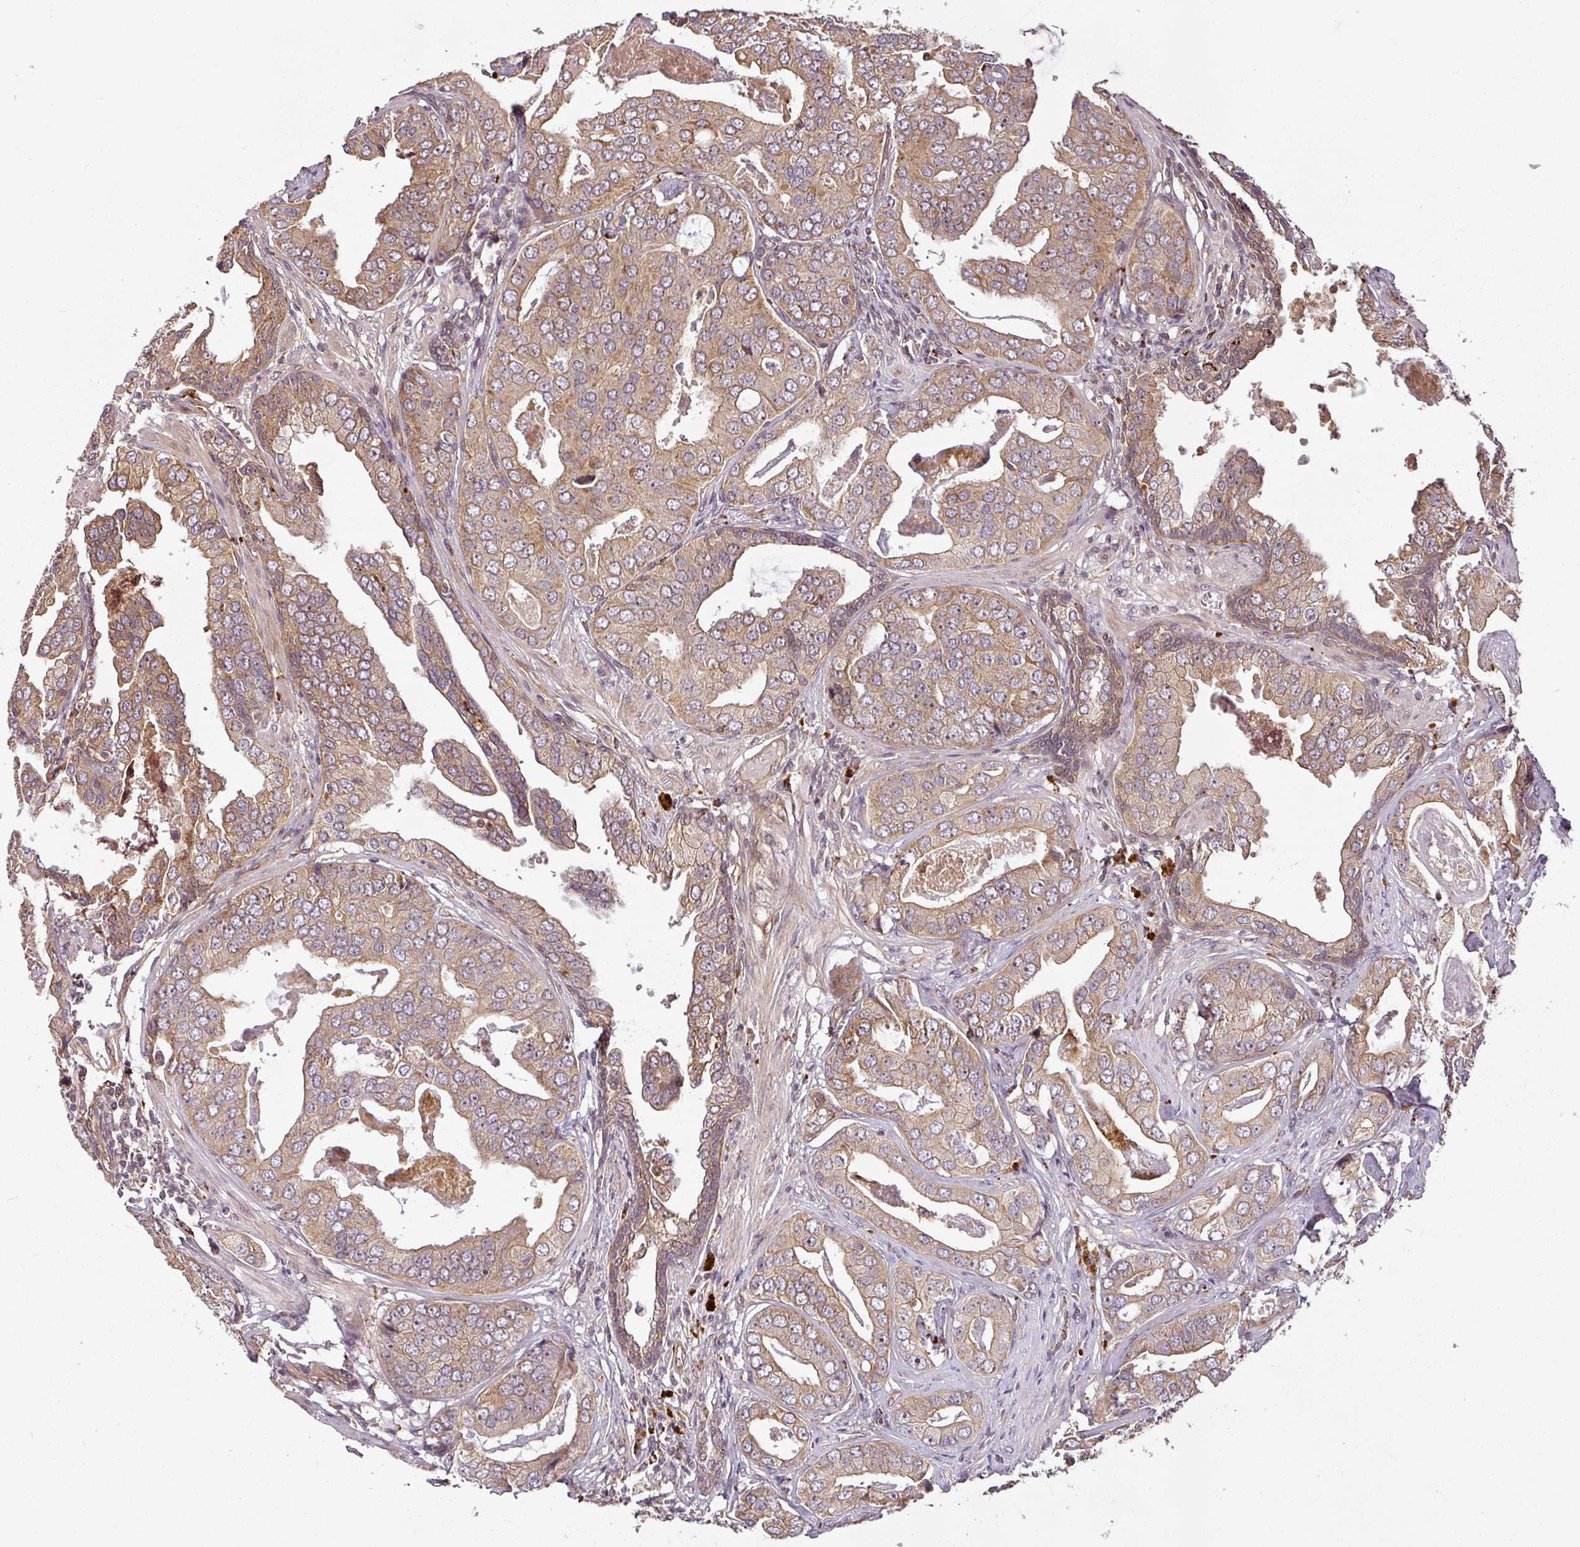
{"staining": {"intensity": "moderate", "quantity": ">75%", "location": "cytoplasmic/membranous"}, "tissue": "prostate cancer", "cell_type": "Tumor cells", "image_type": "cancer", "snomed": [{"axis": "morphology", "description": "Adenocarcinoma, High grade"}, {"axis": "topography", "description": "Prostate"}], "caption": "Protein staining shows moderate cytoplasmic/membranous positivity in approximately >75% of tumor cells in prostate cancer.", "gene": "DIMT1", "patient": {"sex": "male", "age": 71}}